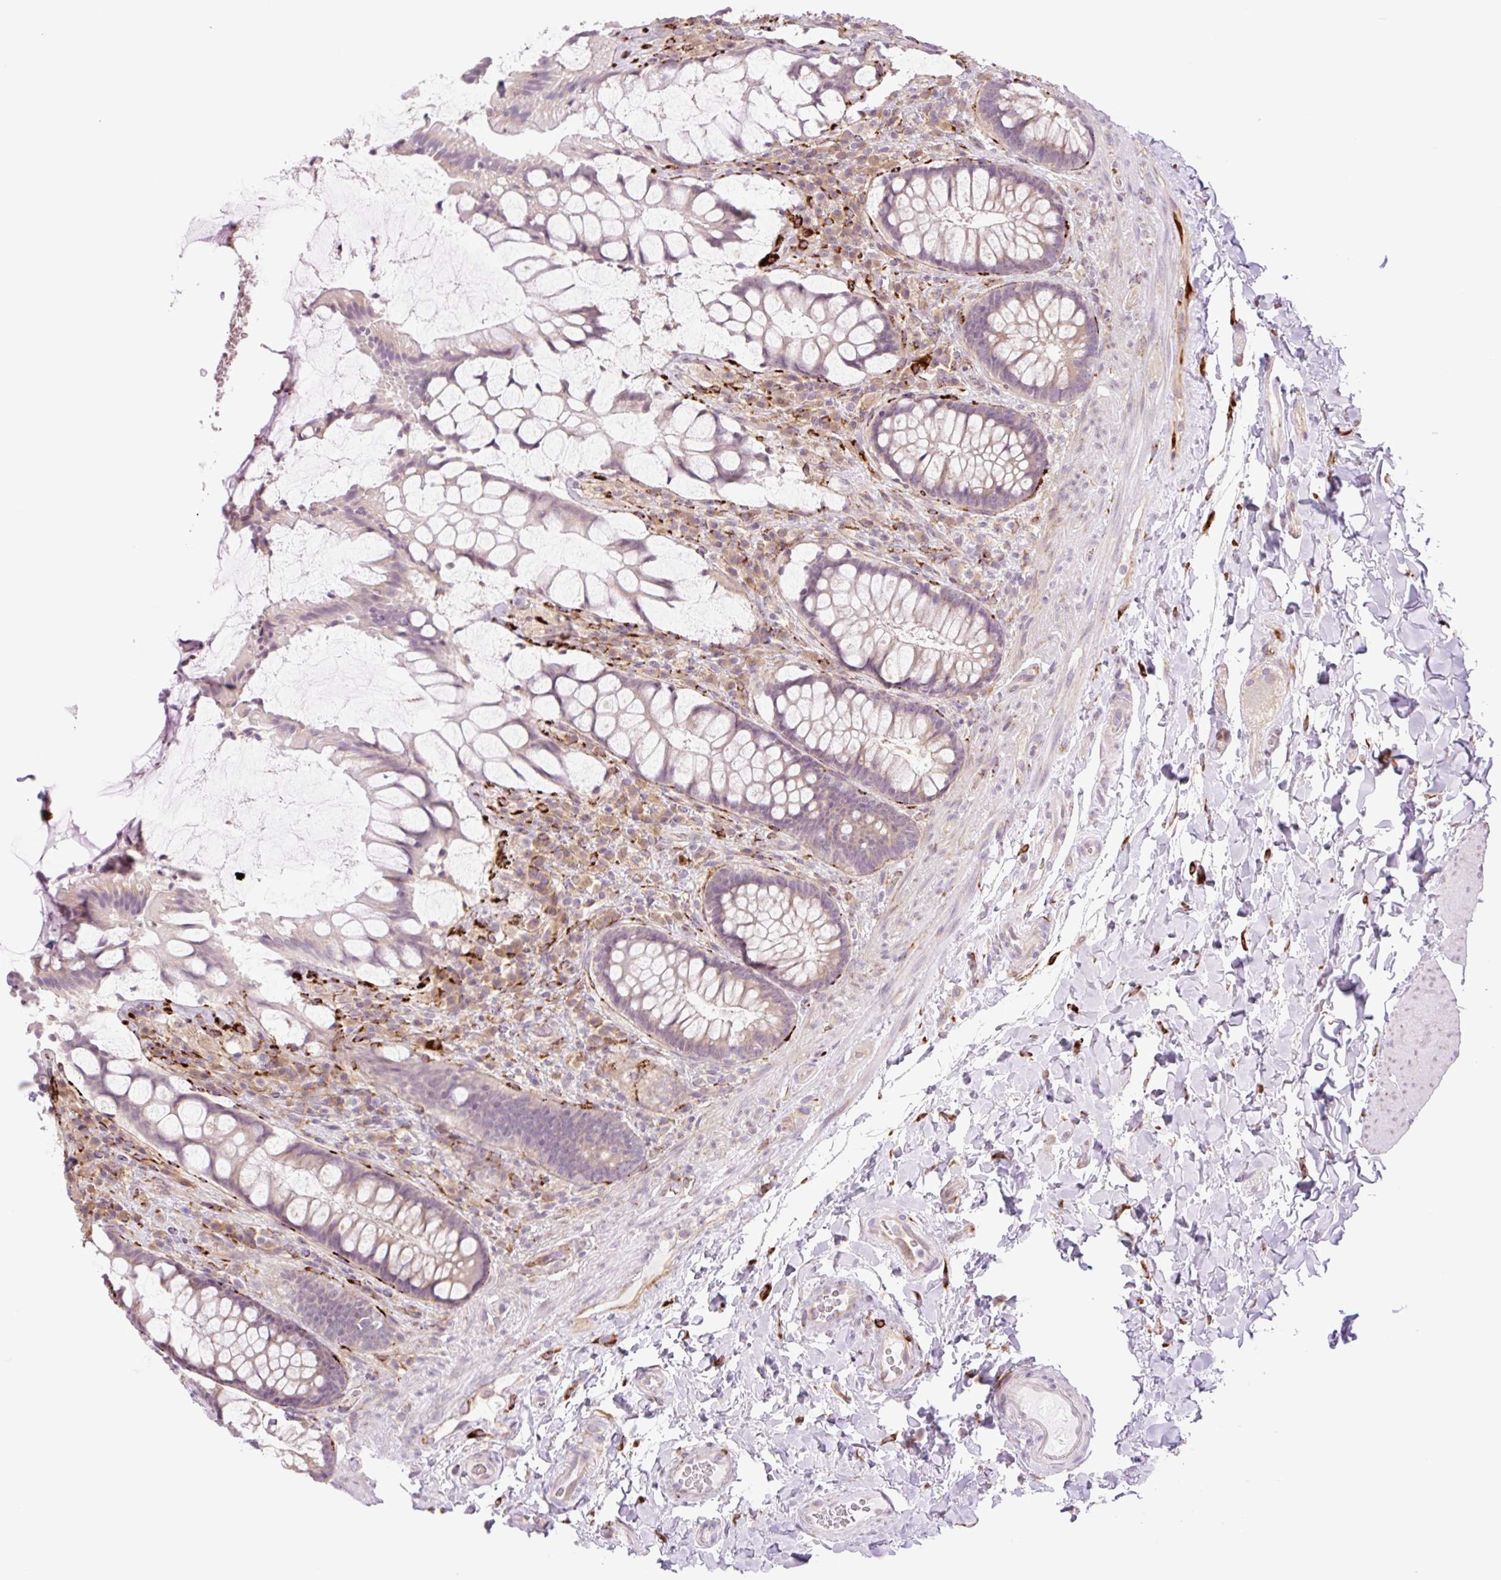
{"staining": {"intensity": "weak", "quantity": "25%-75%", "location": "cytoplasmic/membranous"}, "tissue": "rectum", "cell_type": "Glandular cells", "image_type": "normal", "snomed": [{"axis": "morphology", "description": "Normal tissue, NOS"}, {"axis": "topography", "description": "Rectum"}], "caption": "IHC of normal rectum reveals low levels of weak cytoplasmic/membranous positivity in about 25%-75% of glandular cells.", "gene": "COL5A1", "patient": {"sex": "female", "age": 58}}